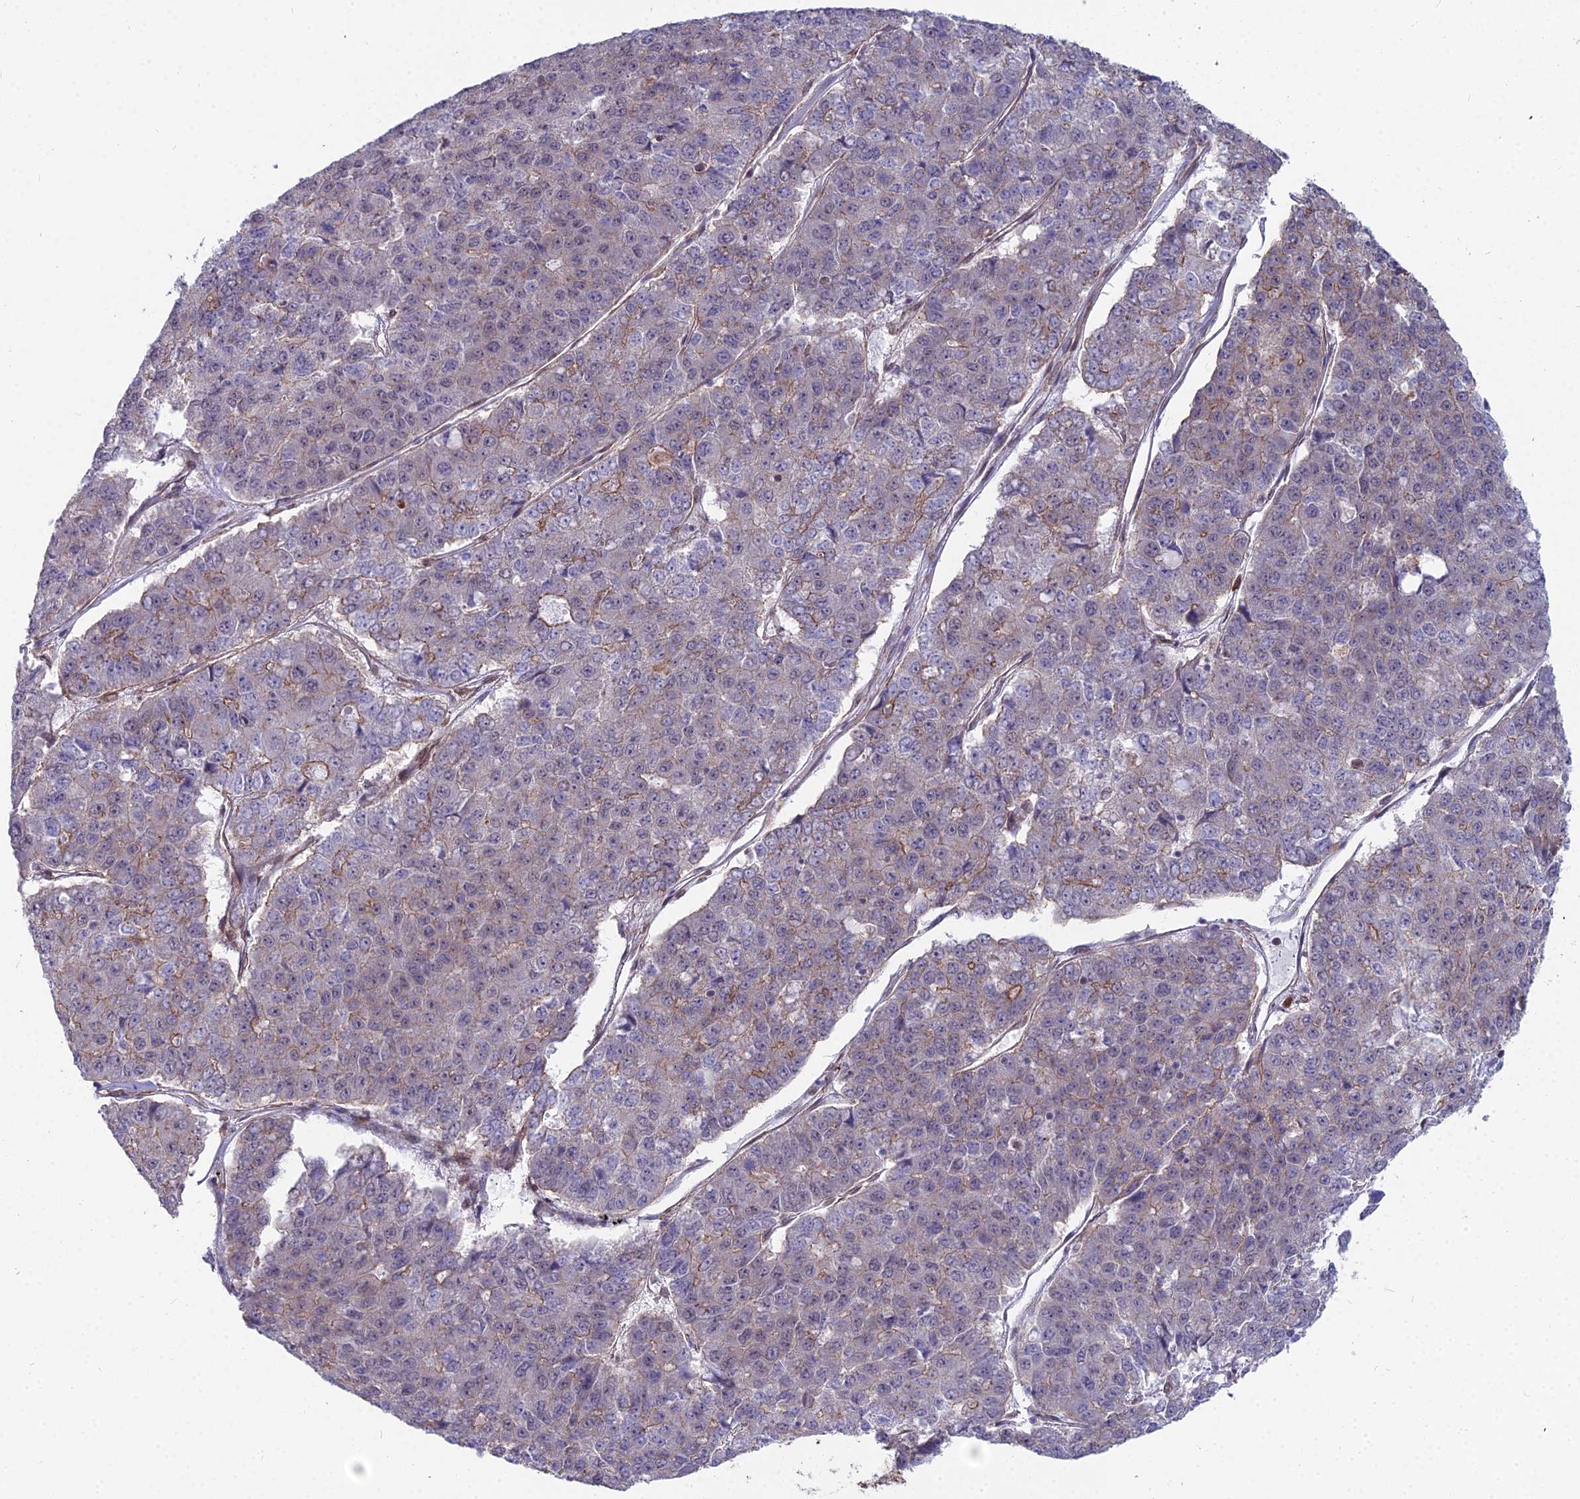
{"staining": {"intensity": "moderate", "quantity": "<25%", "location": "cytoplasmic/membranous"}, "tissue": "pancreatic cancer", "cell_type": "Tumor cells", "image_type": "cancer", "snomed": [{"axis": "morphology", "description": "Adenocarcinoma, NOS"}, {"axis": "topography", "description": "Pancreas"}], "caption": "High-magnification brightfield microscopy of pancreatic cancer (adenocarcinoma) stained with DAB (3,3'-diaminobenzidine) (brown) and counterstained with hematoxylin (blue). tumor cells exhibit moderate cytoplasmic/membranous positivity is present in about<25% of cells.", "gene": "YJU2", "patient": {"sex": "male", "age": 50}}